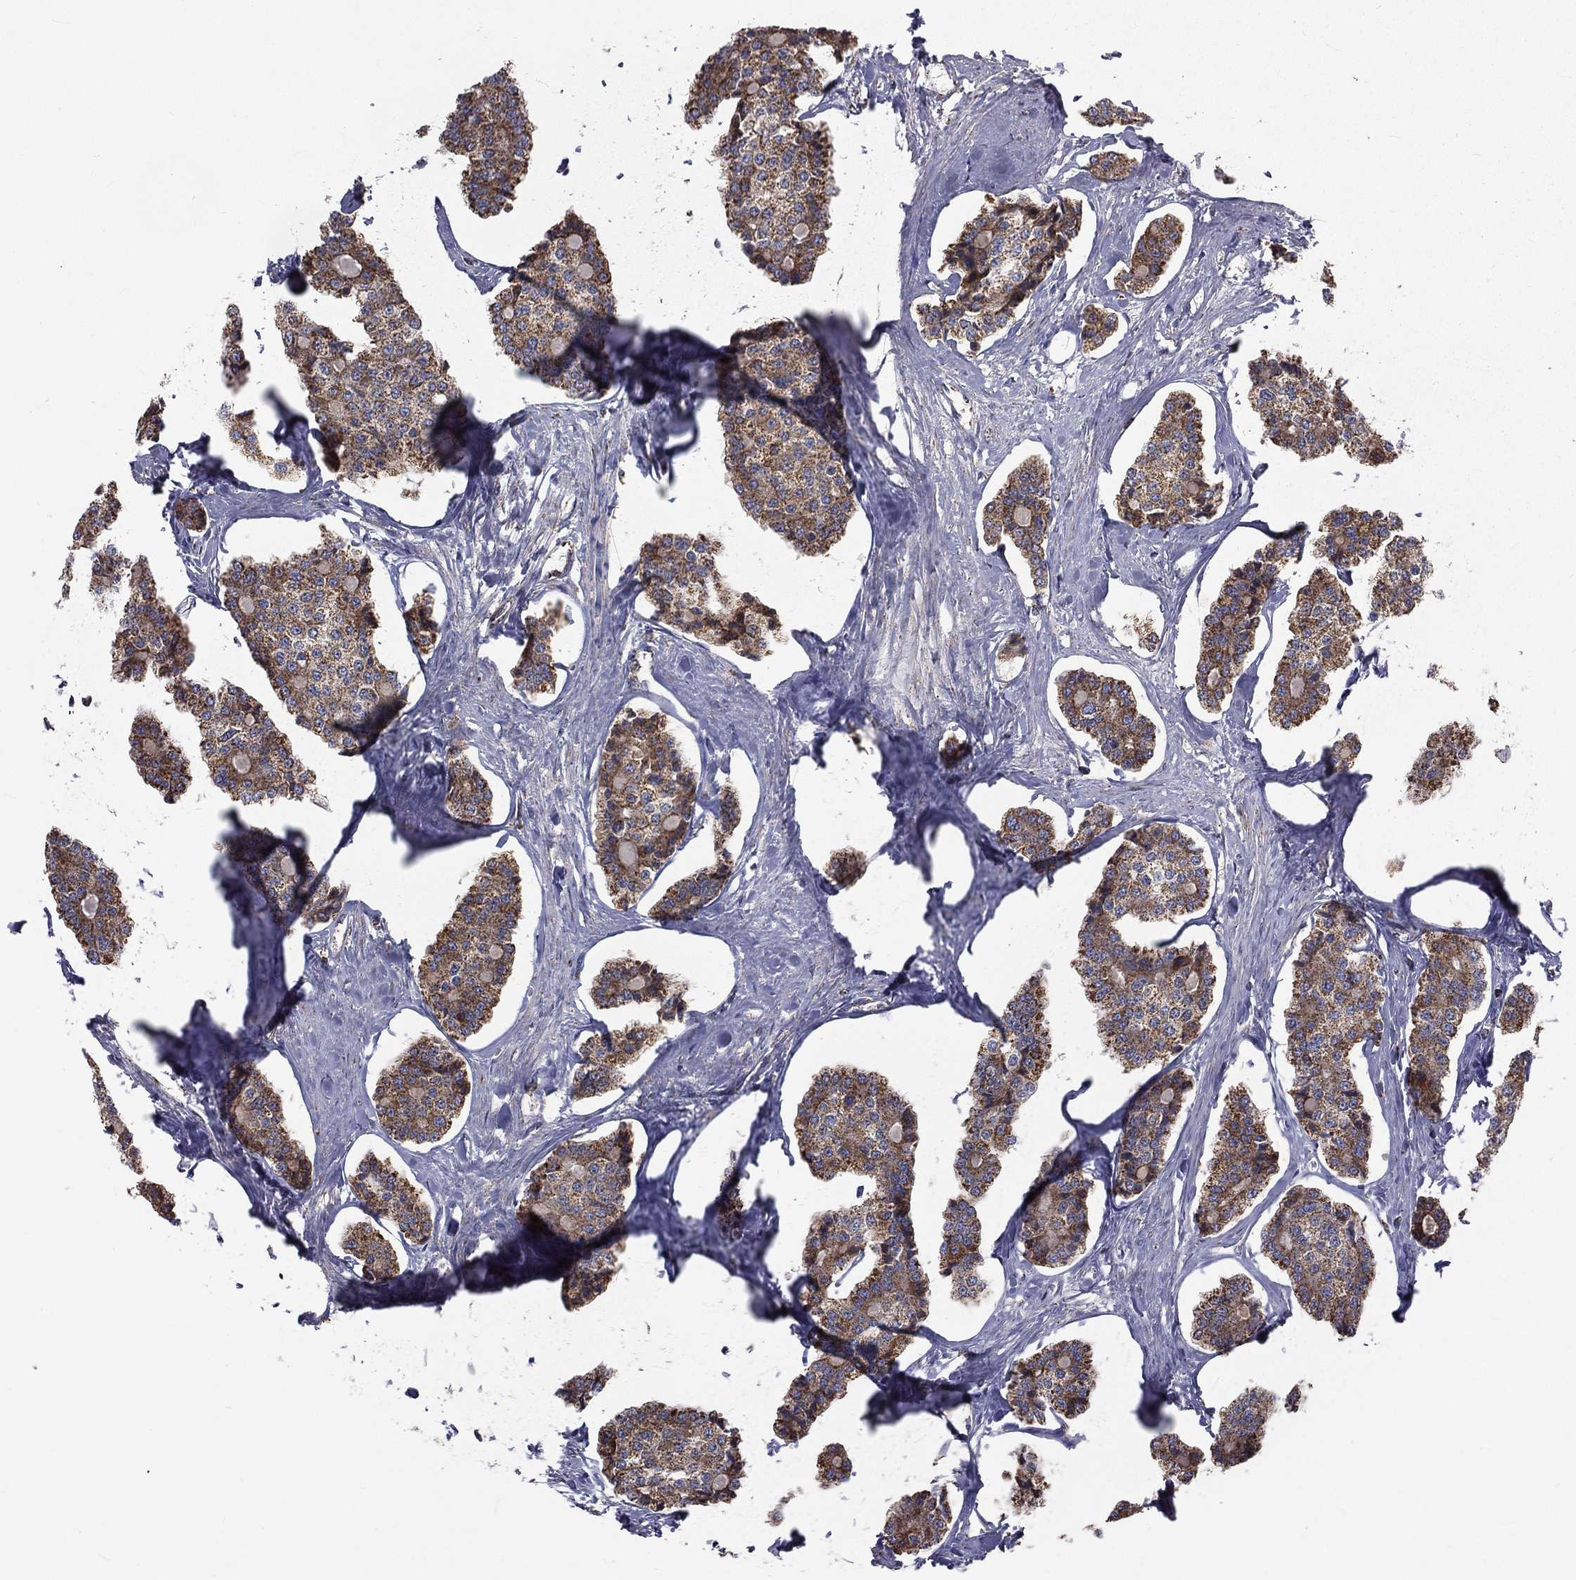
{"staining": {"intensity": "moderate", "quantity": ">75%", "location": "cytoplasmic/membranous"}, "tissue": "carcinoid", "cell_type": "Tumor cells", "image_type": "cancer", "snomed": [{"axis": "morphology", "description": "Carcinoid, malignant, NOS"}, {"axis": "topography", "description": "Small intestine"}], "caption": "This micrograph reveals malignant carcinoid stained with immunohistochemistry to label a protein in brown. The cytoplasmic/membranous of tumor cells show moderate positivity for the protein. Nuclei are counter-stained blue.", "gene": "GPD1", "patient": {"sex": "female", "age": 65}}